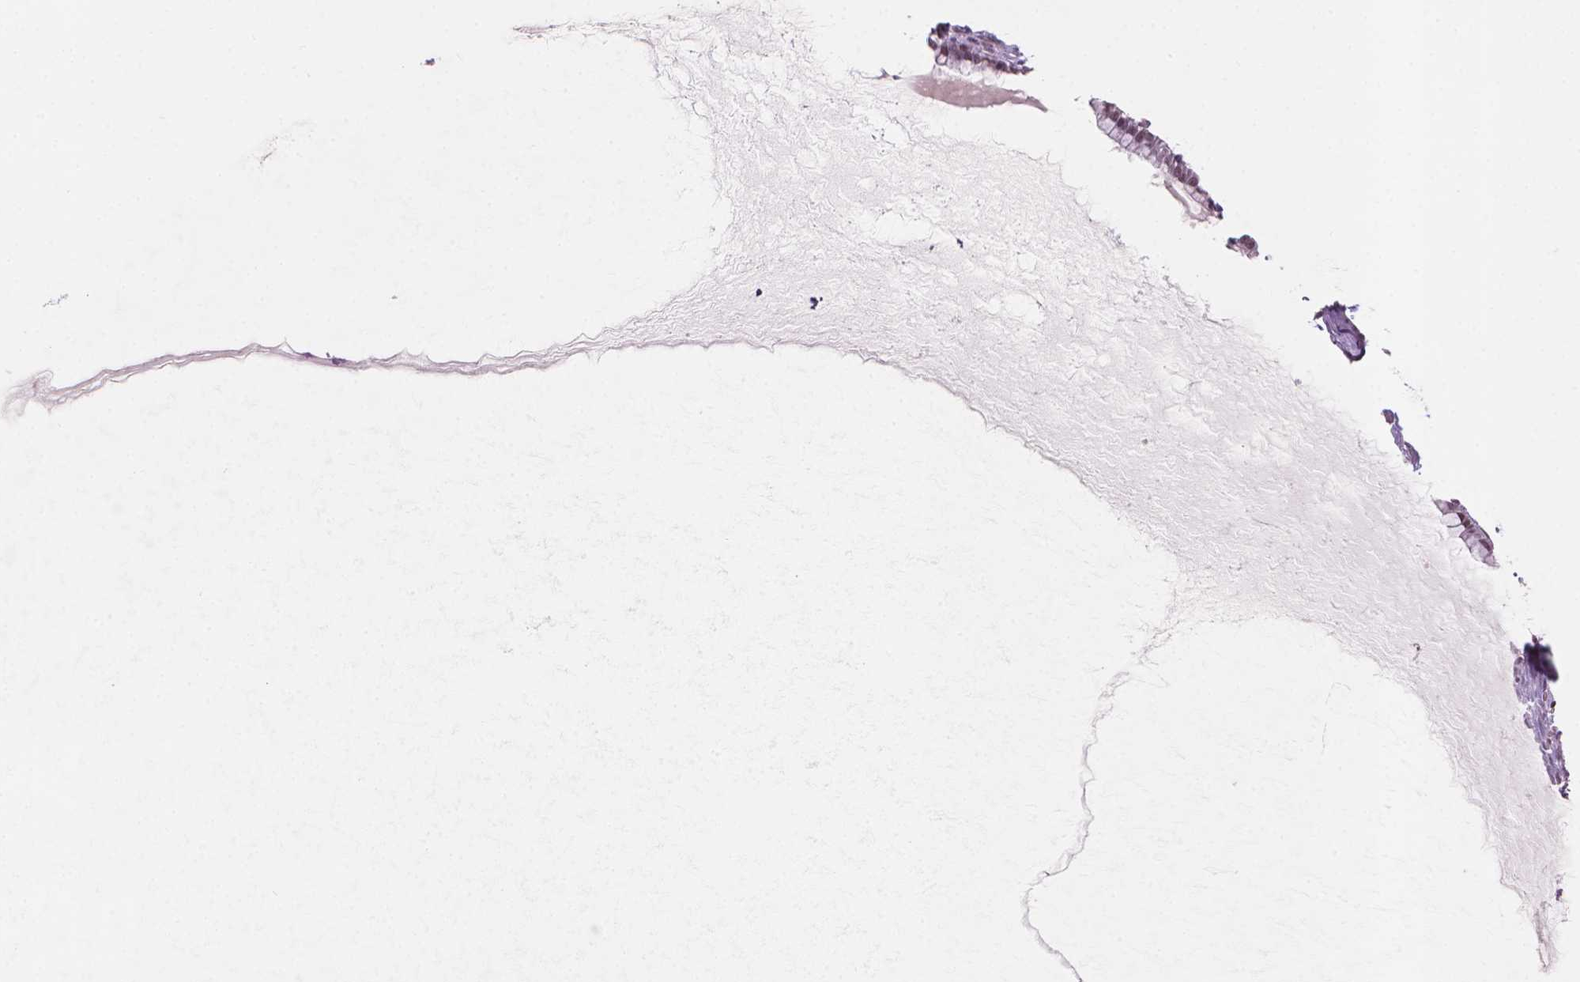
{"staining": {"intensity": "moderate", "quantity": ">75%", "location": "nuclear"}, "tissue": "ovarian cancer", "cell_type": "Tumor cells", "image_type": "cancer", "snomed": [{"axis": "morphology", "description": "Cystadenocarcinoma, mucinous, NOS"}, {"axis": "topography", "description": "Ovary"}], "caption": "A medium amount of moderate nuclear positivity is appreciated in about >75% of tumor cells in ovarian mucinous cystadenocarcinoma tissue. Using DAB (brown) and hematoxylin (blue) stains, captured at high magnification using brightfield microscopy.", "gene": "HES7", "patient": {"sex": "female", "age": 41}}